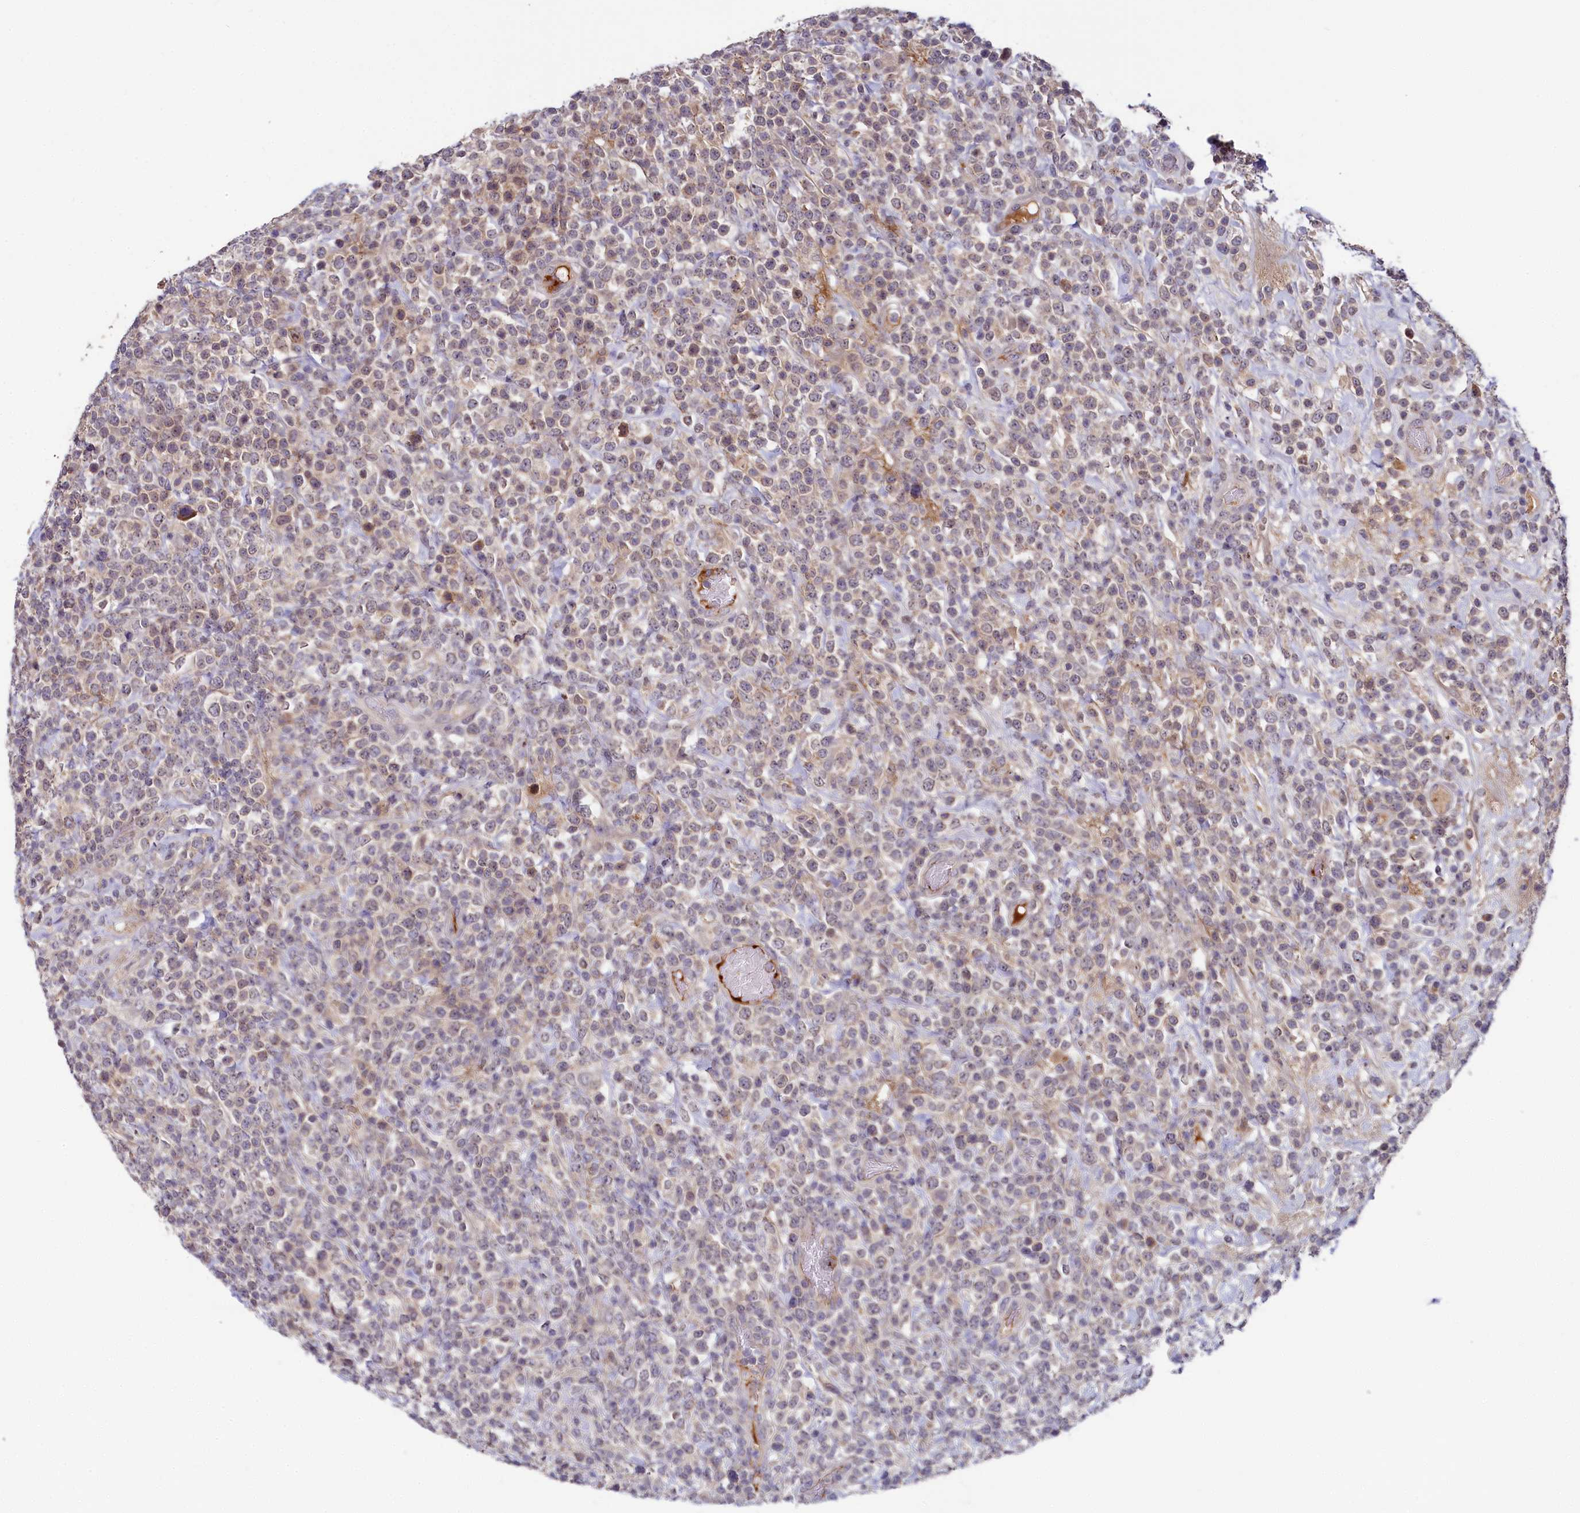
{"staining": {"intensity": "weak", "quantity": "25%-75%", "location": "cytoplasmic/membranous"}, "tissue": "lymphoma", "cell_type": "Tumor cells", "image_type": "cancer", "snomed": [{"axis": "morphology", "description": "Malignant lymphoma, non-Hodgkin's type, High grade"}, {"axis": "topography", "description": "Colon"}], "caption": "Immunohistochemistry (DAB) staining of human high-grade malignant lymphoma, non-Hodgkin's type displays weak cytoplasmic/membranous protein staining in about 25%-75% of tumor cells.", "gene": "SPINK9", "patient": {"sex": "female", "age": 53}}